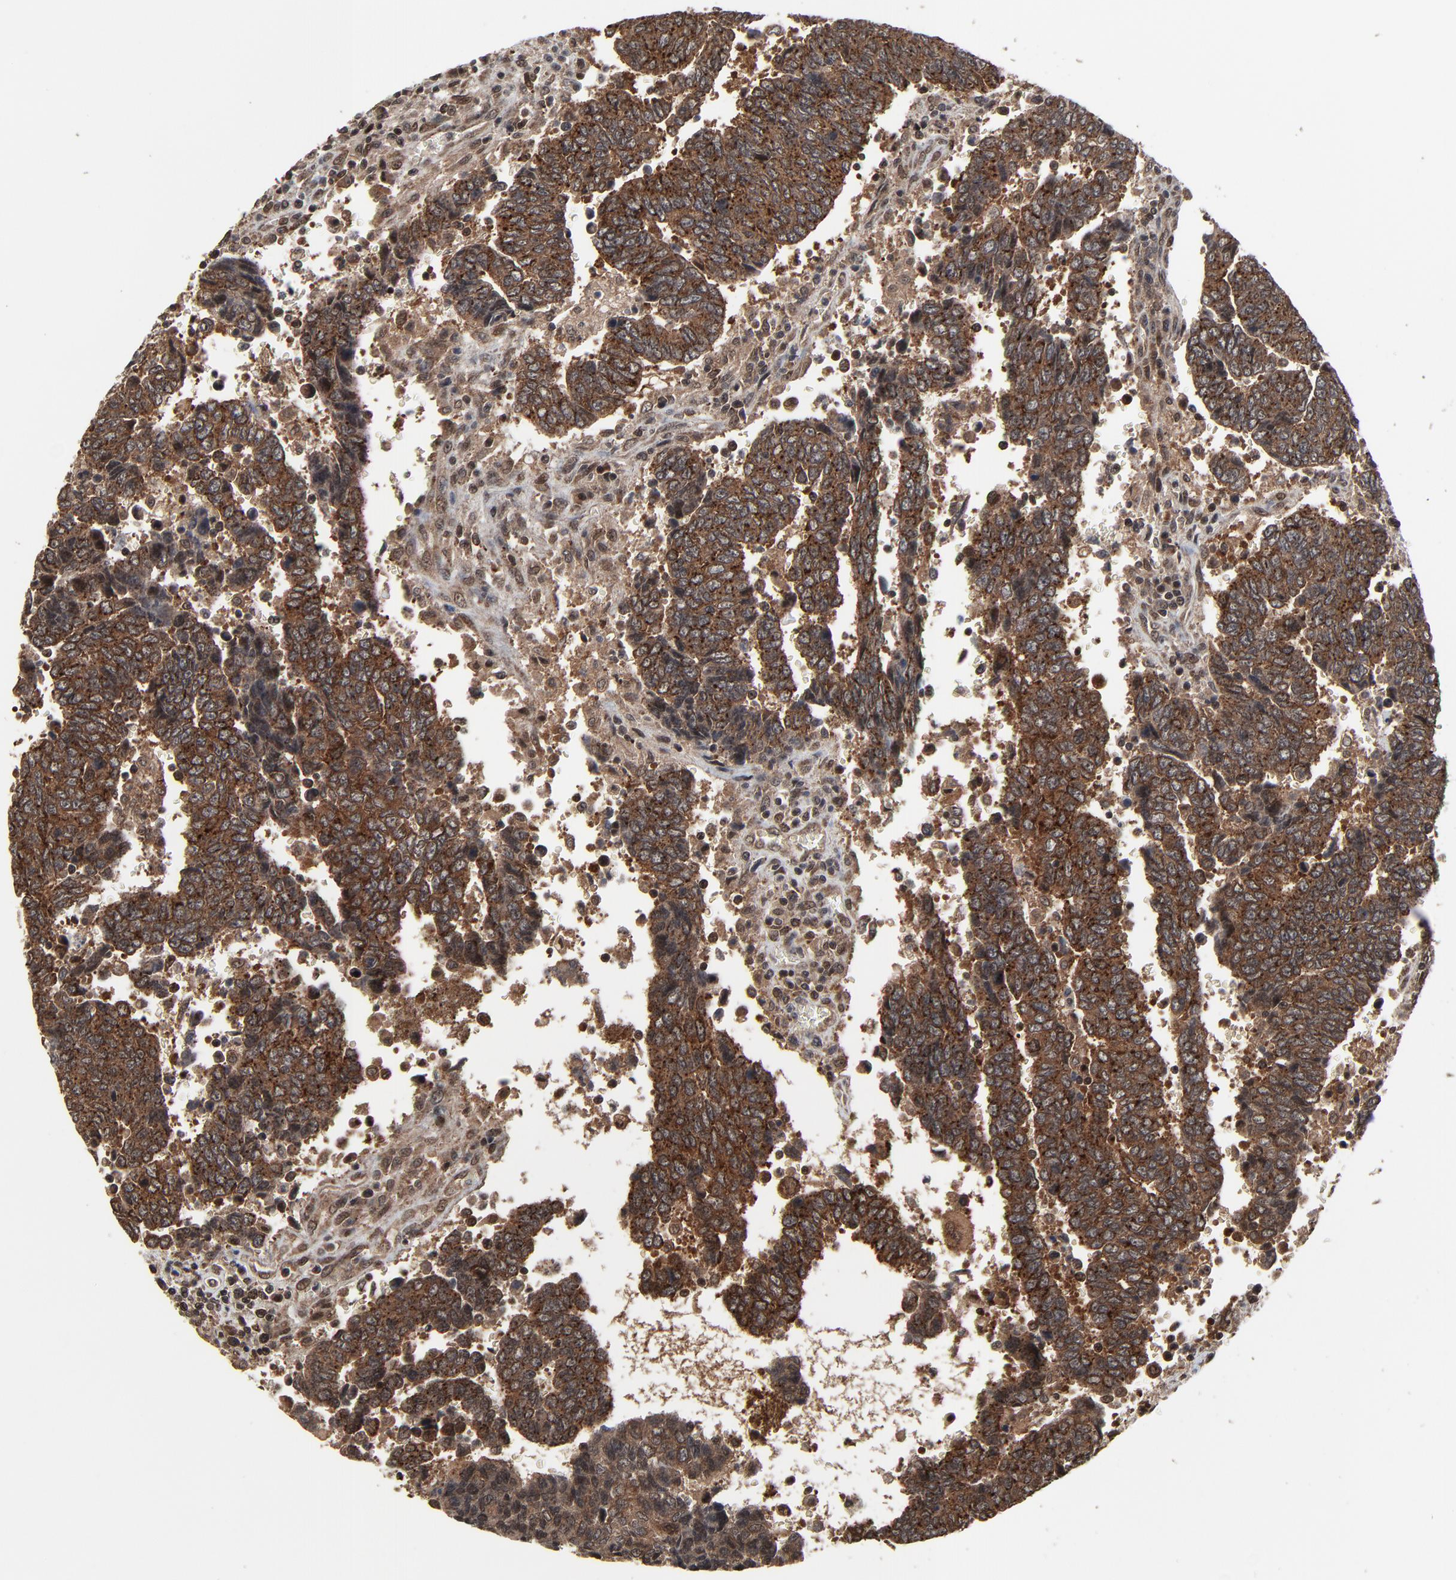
{"staining": {"intensity": "strong", "quantity": ">75%", "location": "cytoplasmic/membranous"}, "tissue": "urothelial cancer", "cell_type": "Tumor cells", "image_type": "cancer", "snomed": [{"axis": "morphology", "description": "Urothelial carcinoma, High grade"}, {"axis": "topography", "description": "Urinary bladder"}], "caption": "High-grade urothelial carcinoma stained for a protein reveals strong cytoplasmic/membranous positivity in tumor cells.", "gene": "RHOJ", "patient": {"sex": "male", "age": 86}}